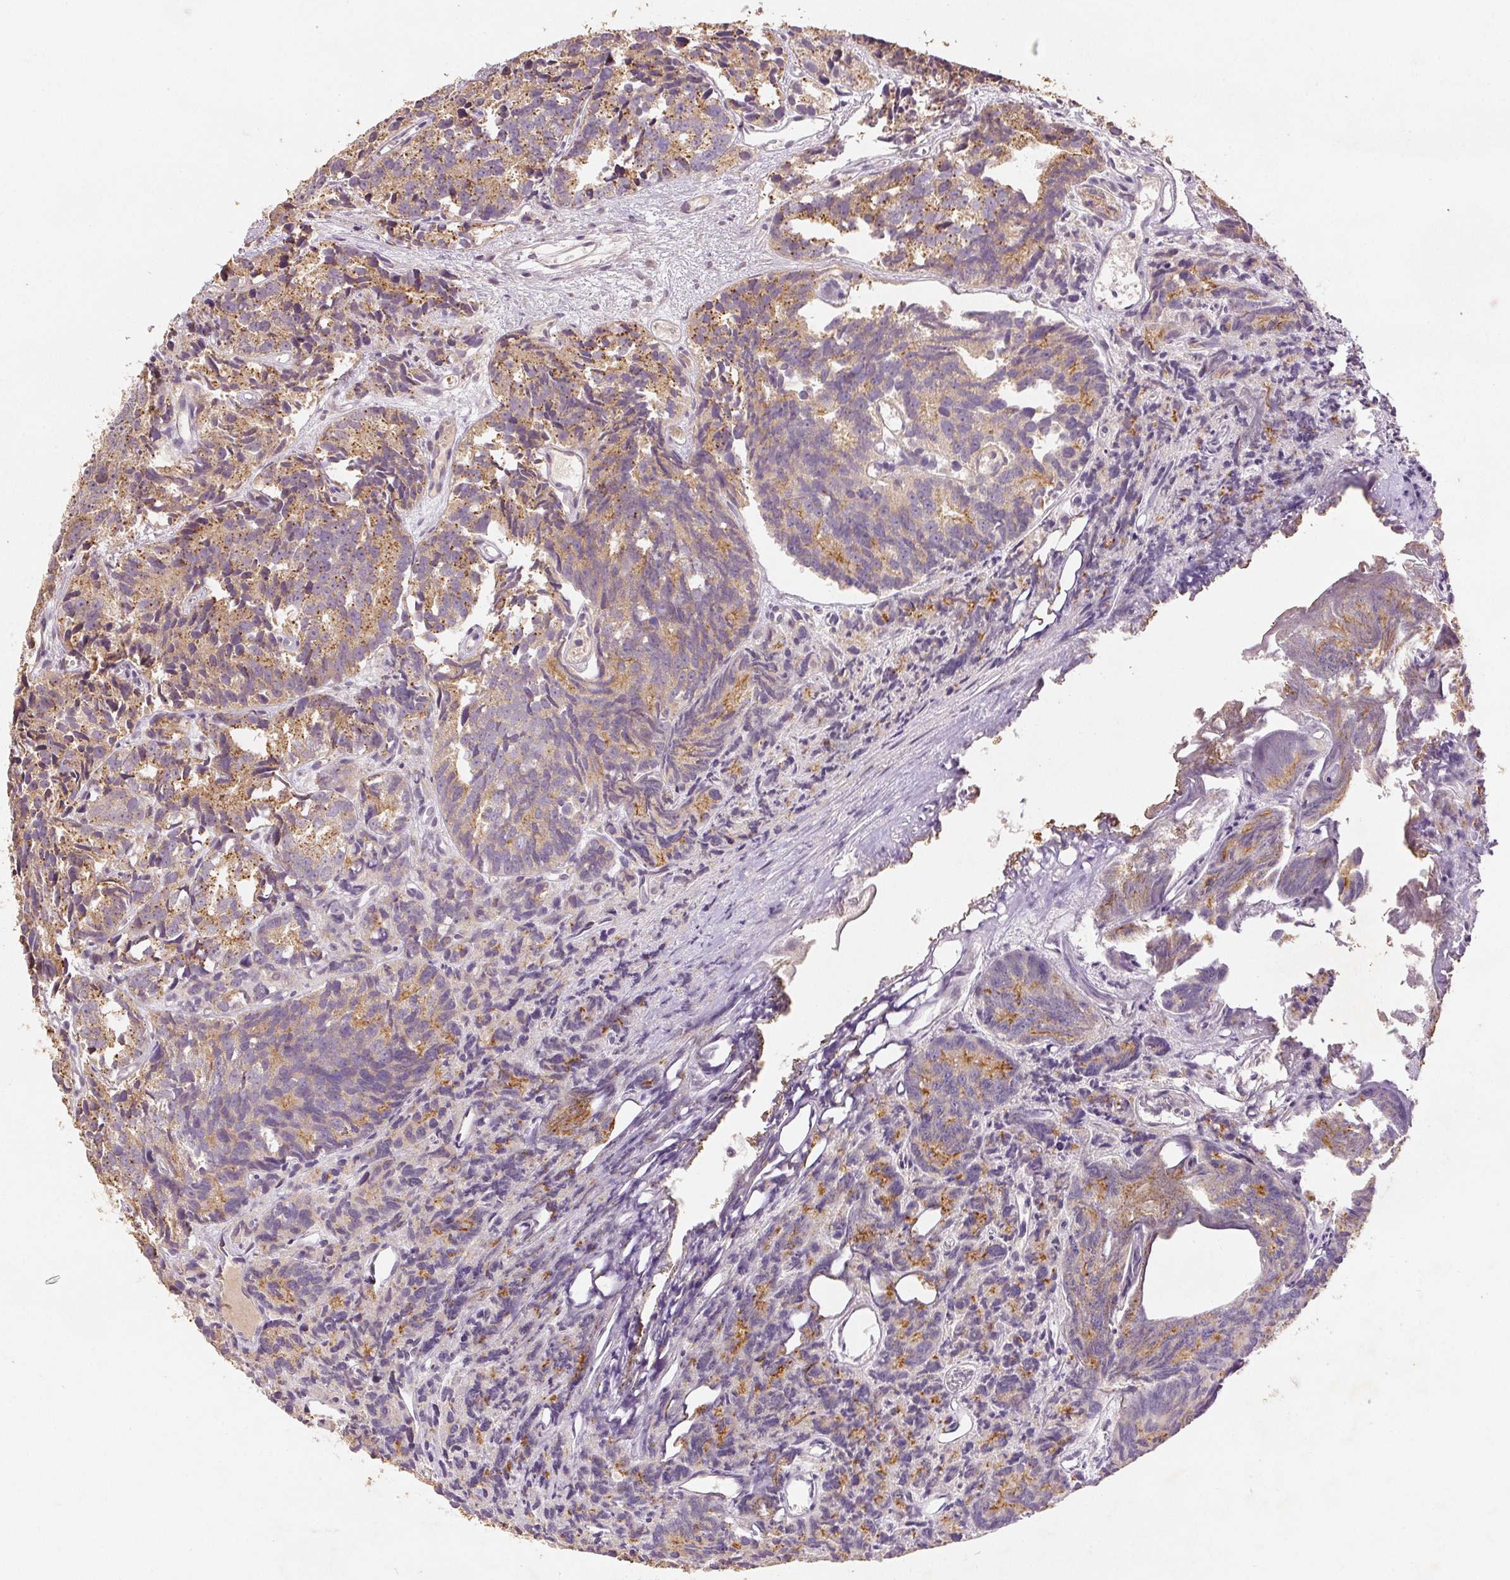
{"staining": {"intensity": "moderate", "quantity": "25%-75%", "location": "cytoplasmic/membranous"}, "tissue": "prostate cancer", "cell_type": "Tumor cells", "image_type": "cancer", "snomed": [{"axis": "morphology", "description": "Adenocarcinoma, High grade"}, {"axis": "topography", "description": "Prostate"}], "caption": "Immunohistochemical staining of prostate cancer (high-grade adenocarcinoma) demonstrates medium levels of moderate cytoplasmic/membranous protein staining in about 25%-75% of tumor cells.", "gene": "YIF1B", "patient": {"sex": "male", "age": 77}}